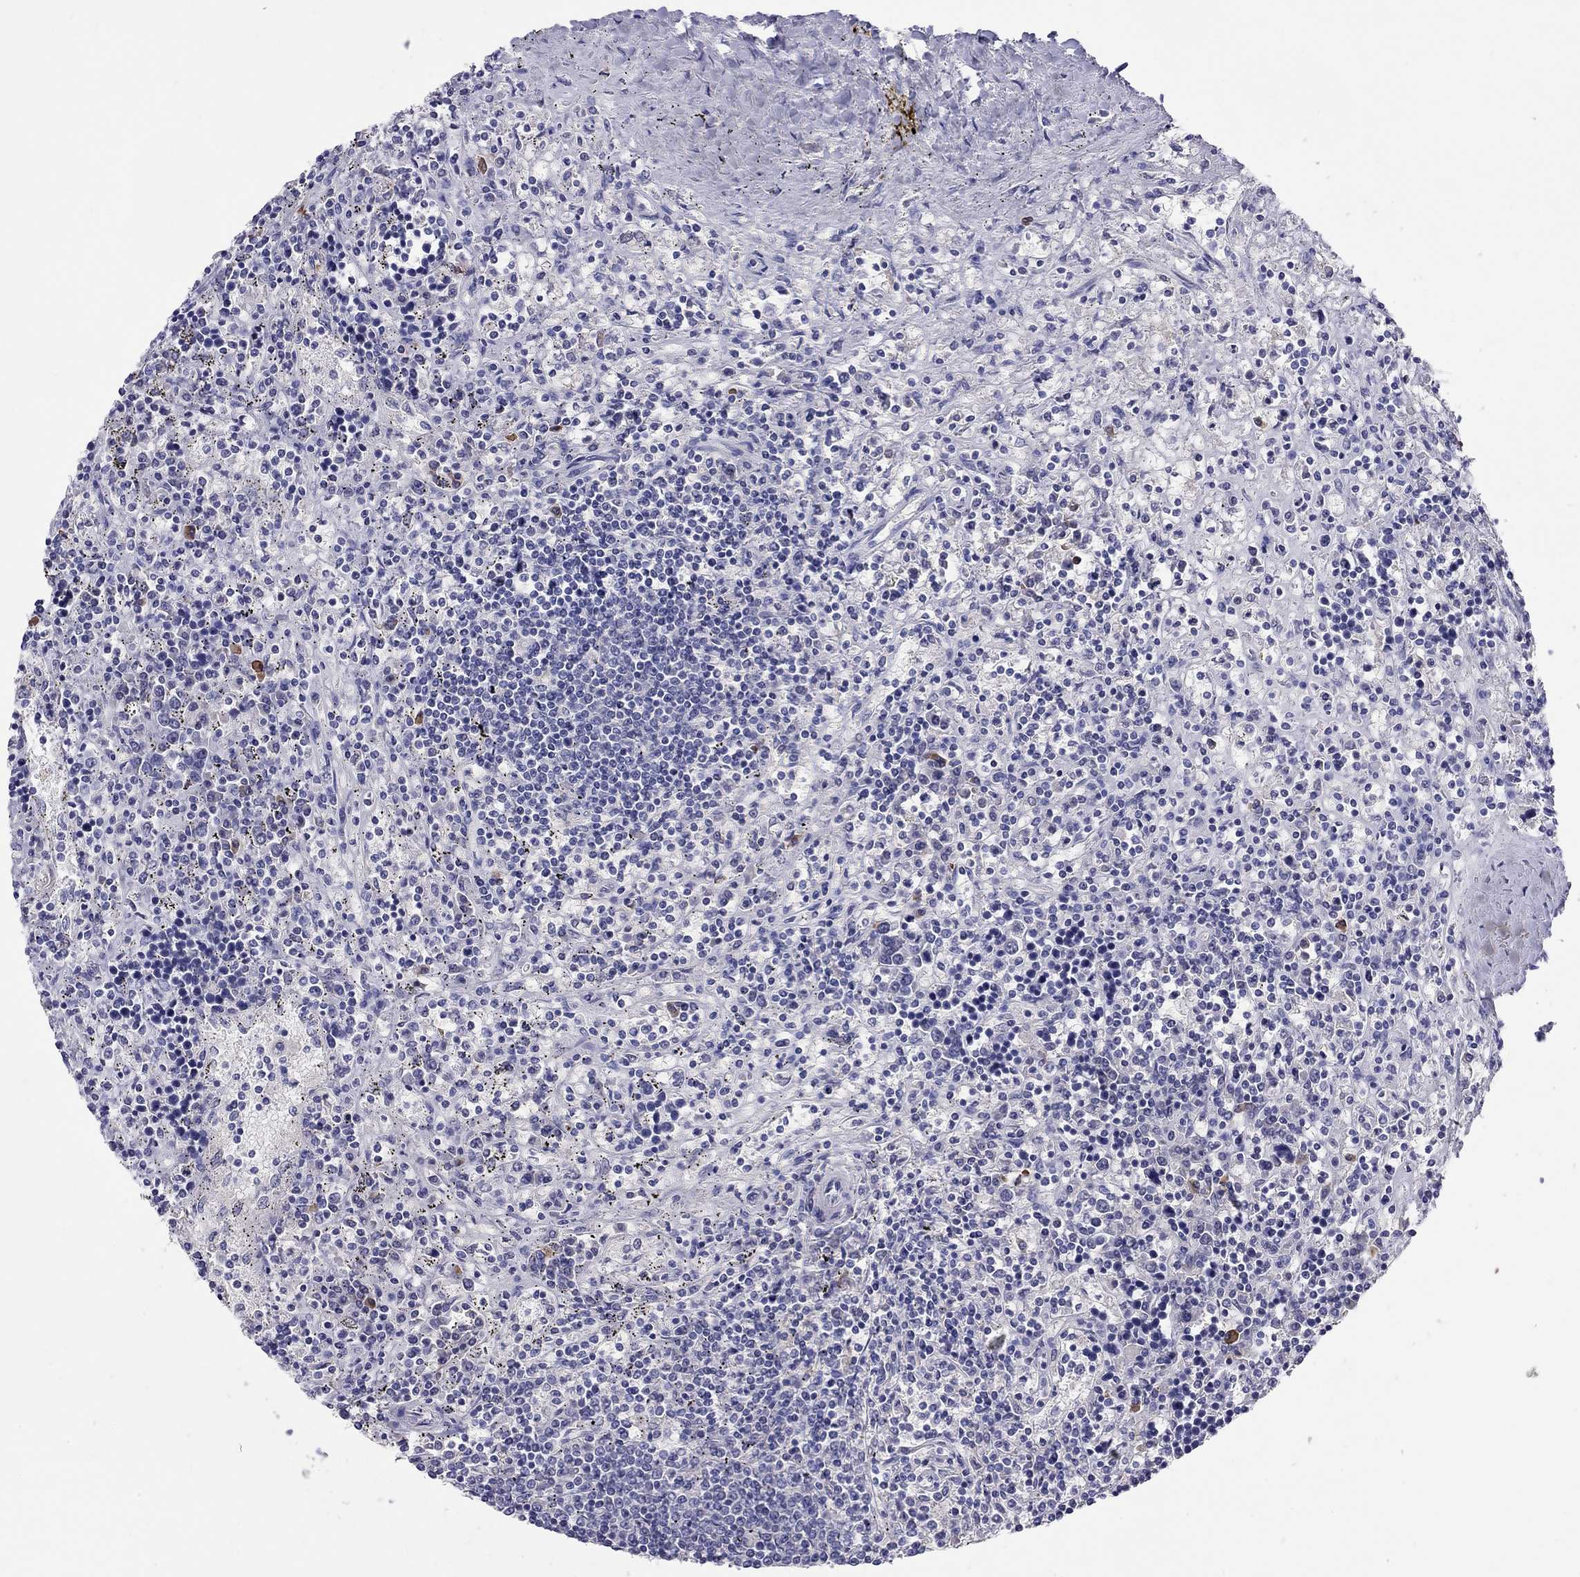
{"staining": {"intensity": "negative", "quantity": "none", "location": "none"}, "tissue": "lymphoma", "cell_type": "Tumor cells", "image_type": "cancer", "snomed": [{"axis": "morphology", "description": "Malignant lymphoma, non-Hodgkin's type, Low grade"}, {"axis": "topography", "description": "Spleen"}], "caption": "The immunohistochemistry micrograph has no significant expression in tumor cells of malignant lymphoma, non-Hodgkin's type (low-grade) tissue.", "gene": "CALHM1", "patient": {"sex": "male", "age": 62}}